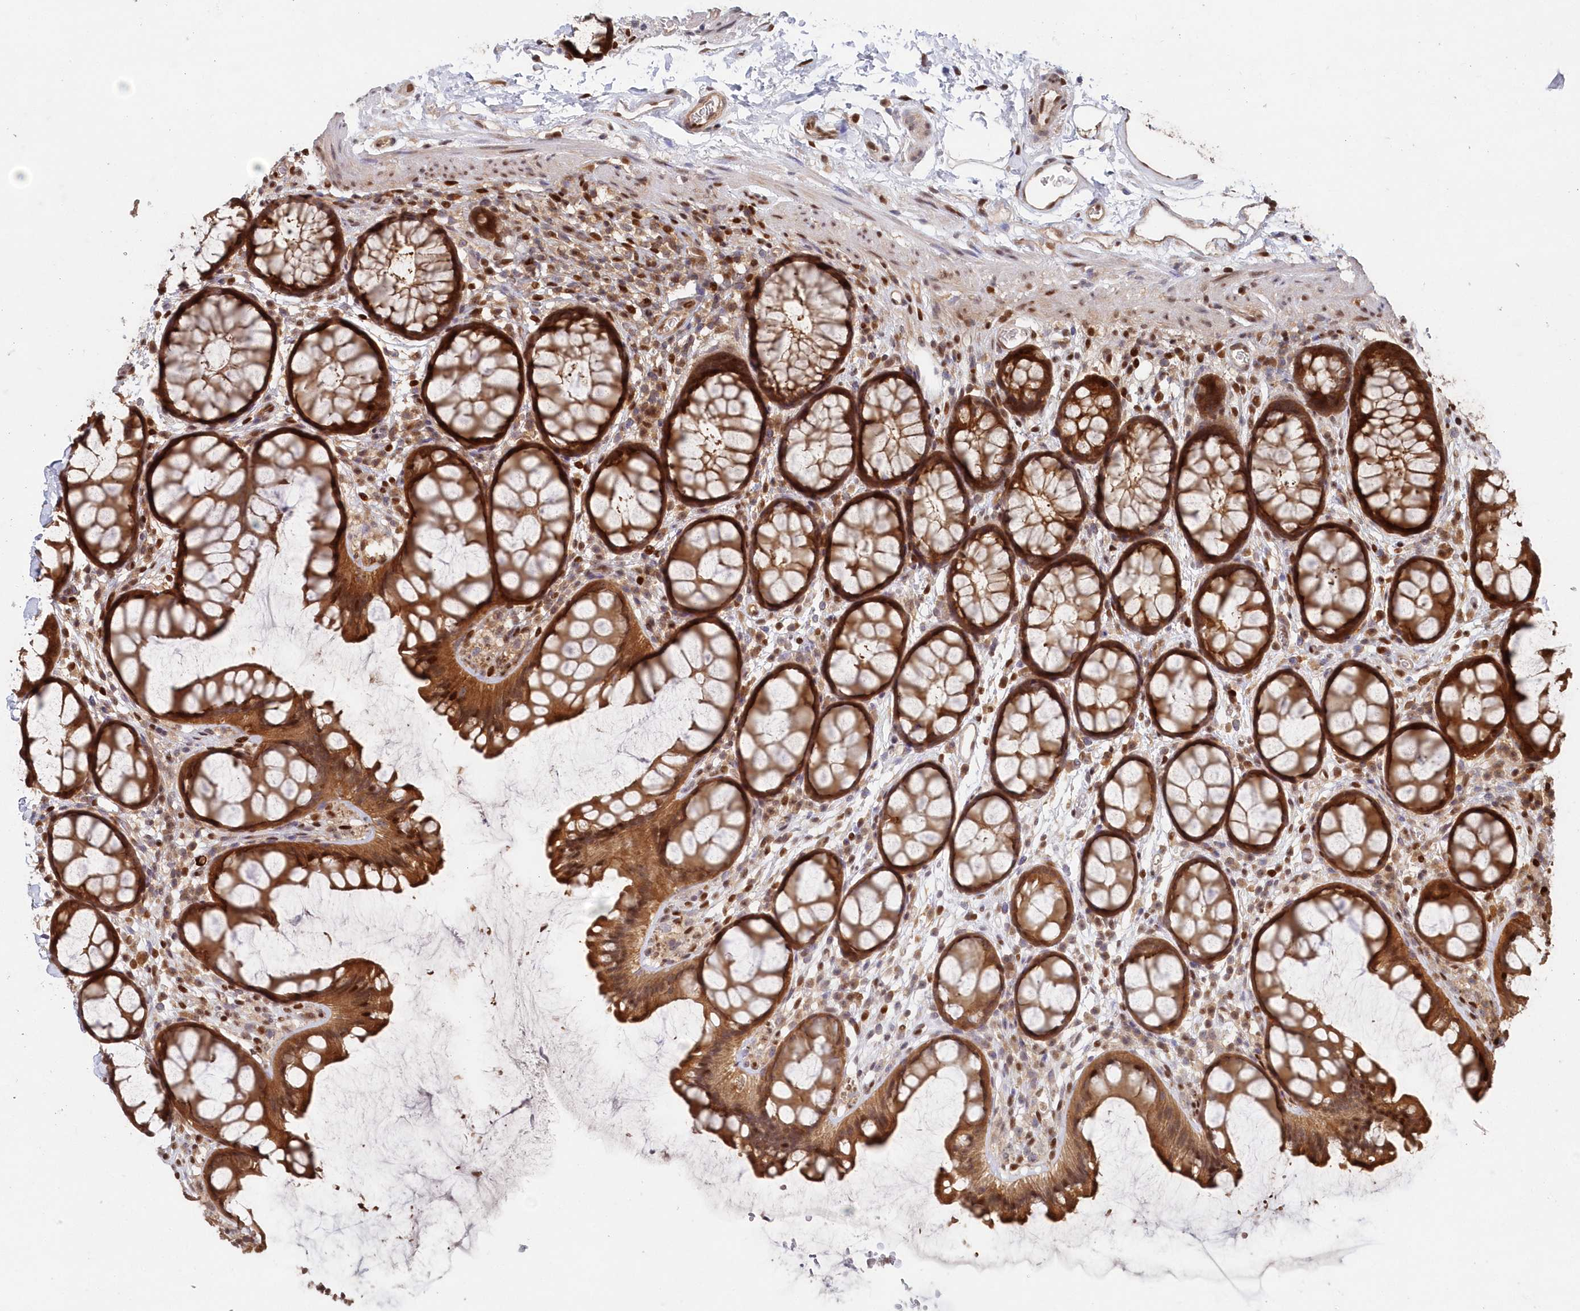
{"staining": {"intensity": "strong", "quantity": ">75%", "location": "nuclear"}, "tissue": "colon", "cell_type": "Endothelial cells", "image_type": "normal", "snomed": [{"axis": "morphology", "description": "Normal tissue, NOS"}, {"axis": "topography", "description": "Colon"}], "caption": "Endothelial cells demonstrate high levels of strong nuclear positivity in approximately >75% of cells in benign human colon.", "gene": "ABHD14B", "patient": {"sex": "female", "age": 82}}